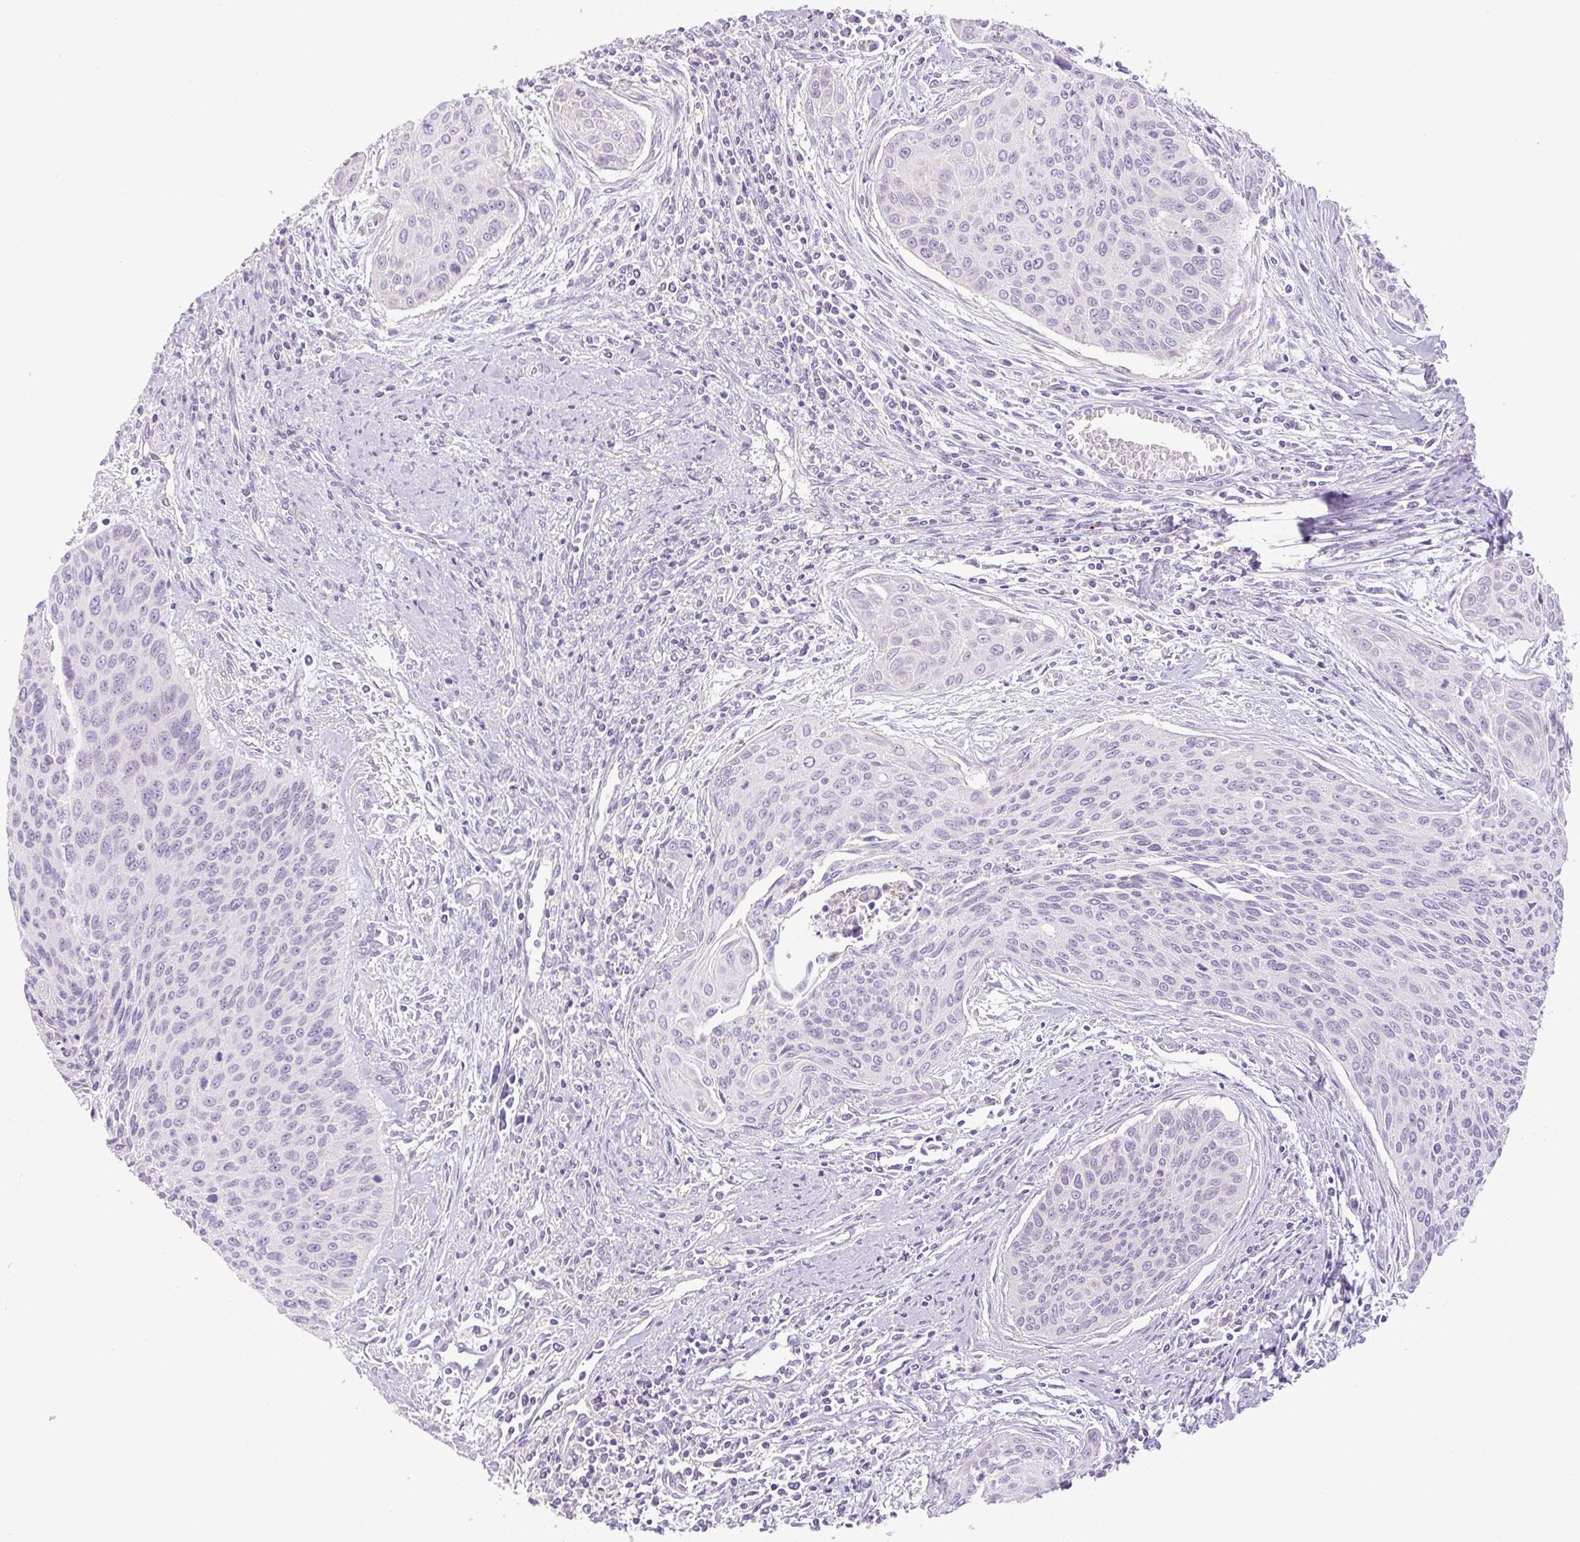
{"staining": {"intensity": "negative", "quantity": "none", "location": "none"}, "tissue": "cervical cancer", "cell_type": "Tumor cells", "image_type": "cancer", "snomed": [{"axis": "morphology", "description": "Squamous cell carcinoma, NOS"}, {"axis": "topography", "description": "Cervix"}], "caption": "Tumor cells are negative for protein expression in human cervical cancer.", "gene": "MIA2", "patient": {"sex": "female", "age": 55}}